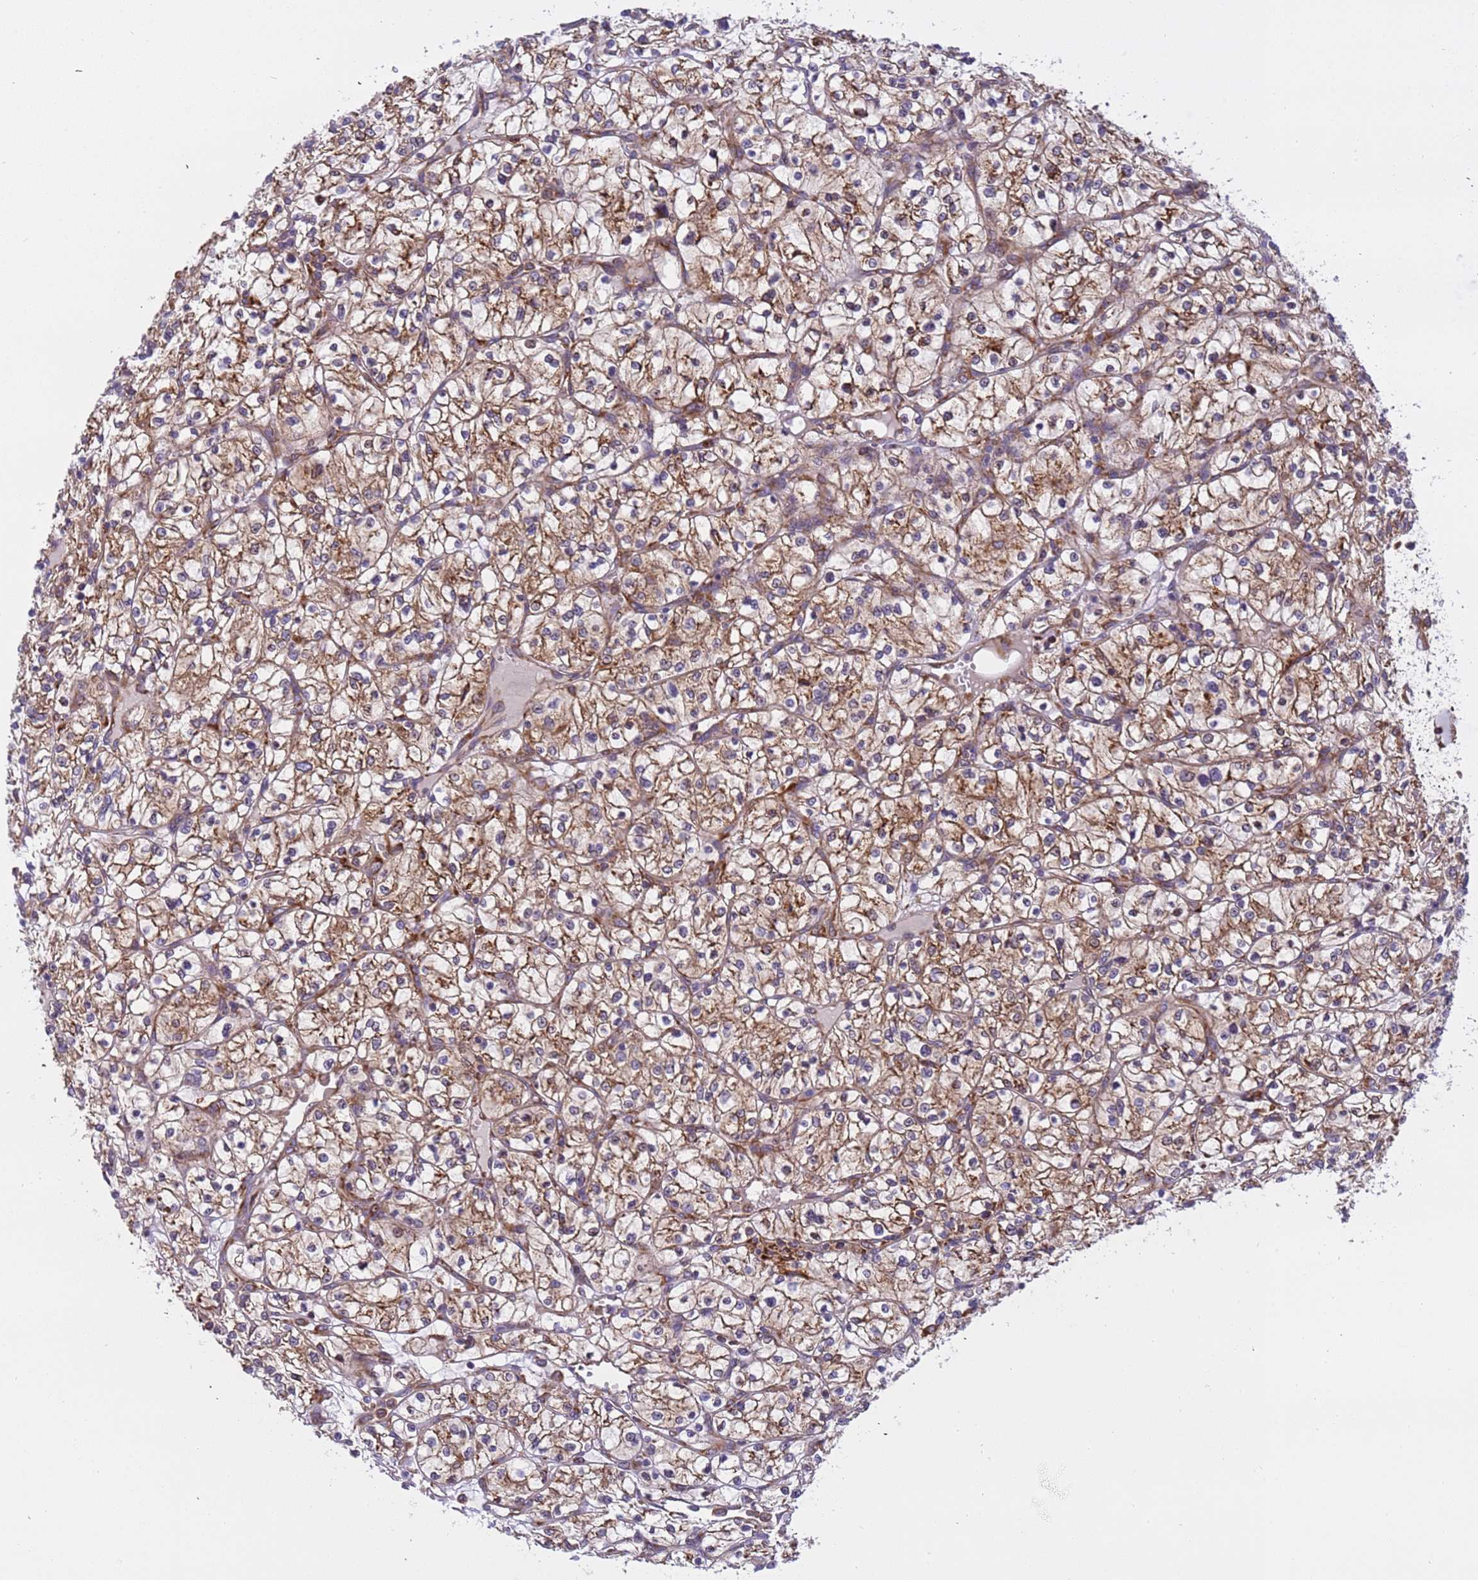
{"staining": {"intensity": "moderate", "quantity": ">75%", "location": "cytoplasmic/membranous"}, "tissue": "renal cancer", "cell_type": "Tumor cells", "image_type": "cancer", "snomed": [{"axis": "morphology", "description": "Adenocarcinoma, NOS"}, {"axis": "topography", "description": "Kidney"}], "caption": "DAB immunohistochemical staining of human adenocarcinoma (renal) reveals moderate cytoplasmic/membranous protein positivity in about >75% of tumor cells.", "gene": "RPL36", "patient": {"sex": "female", "age": 64}}